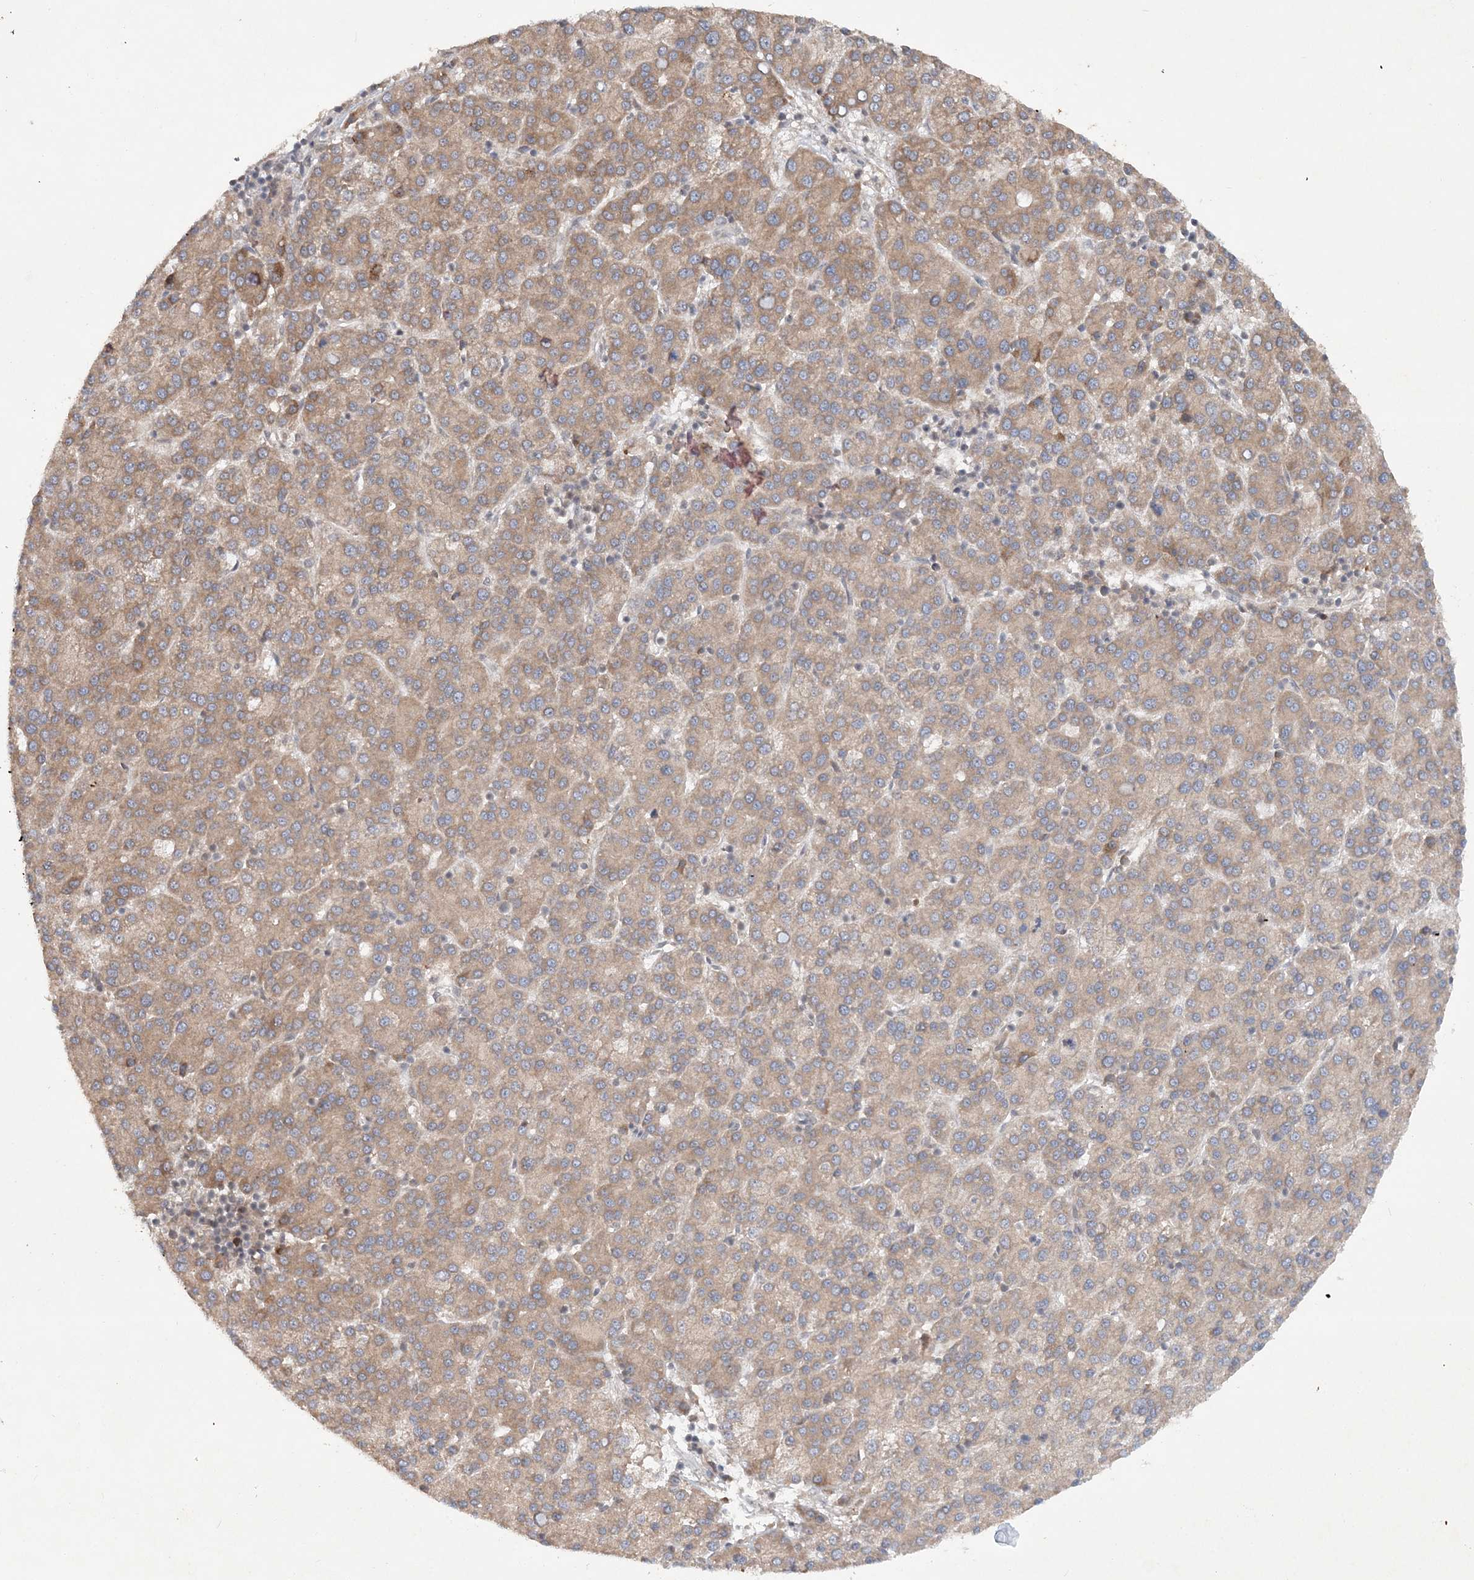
{"staining": {"intensity": "moderate", "quantity": ">75%", "location": "cytoplasmic/membranous"}, "tissue": "liver cancer", "cell_type": "Tumor cells", "image_type": "cancer", "snomed": [{"axis": "morphology", "description": "Carcinoma, Hepatocellular, NOS"}, {"axis": "topography", "description": "Liver"}], "caption": "Liver cancer tissue shows moderate cytoplasmic/membranous expression in about >75% of tumor cells Using DAB (3,3'-diaminobenzidine) (brown) and hematoxylin (blue) stains, captured at high magnification using brightfield microscopy.", "gene": "UBR3", "patient": {"sex": "female", "age": 58}}